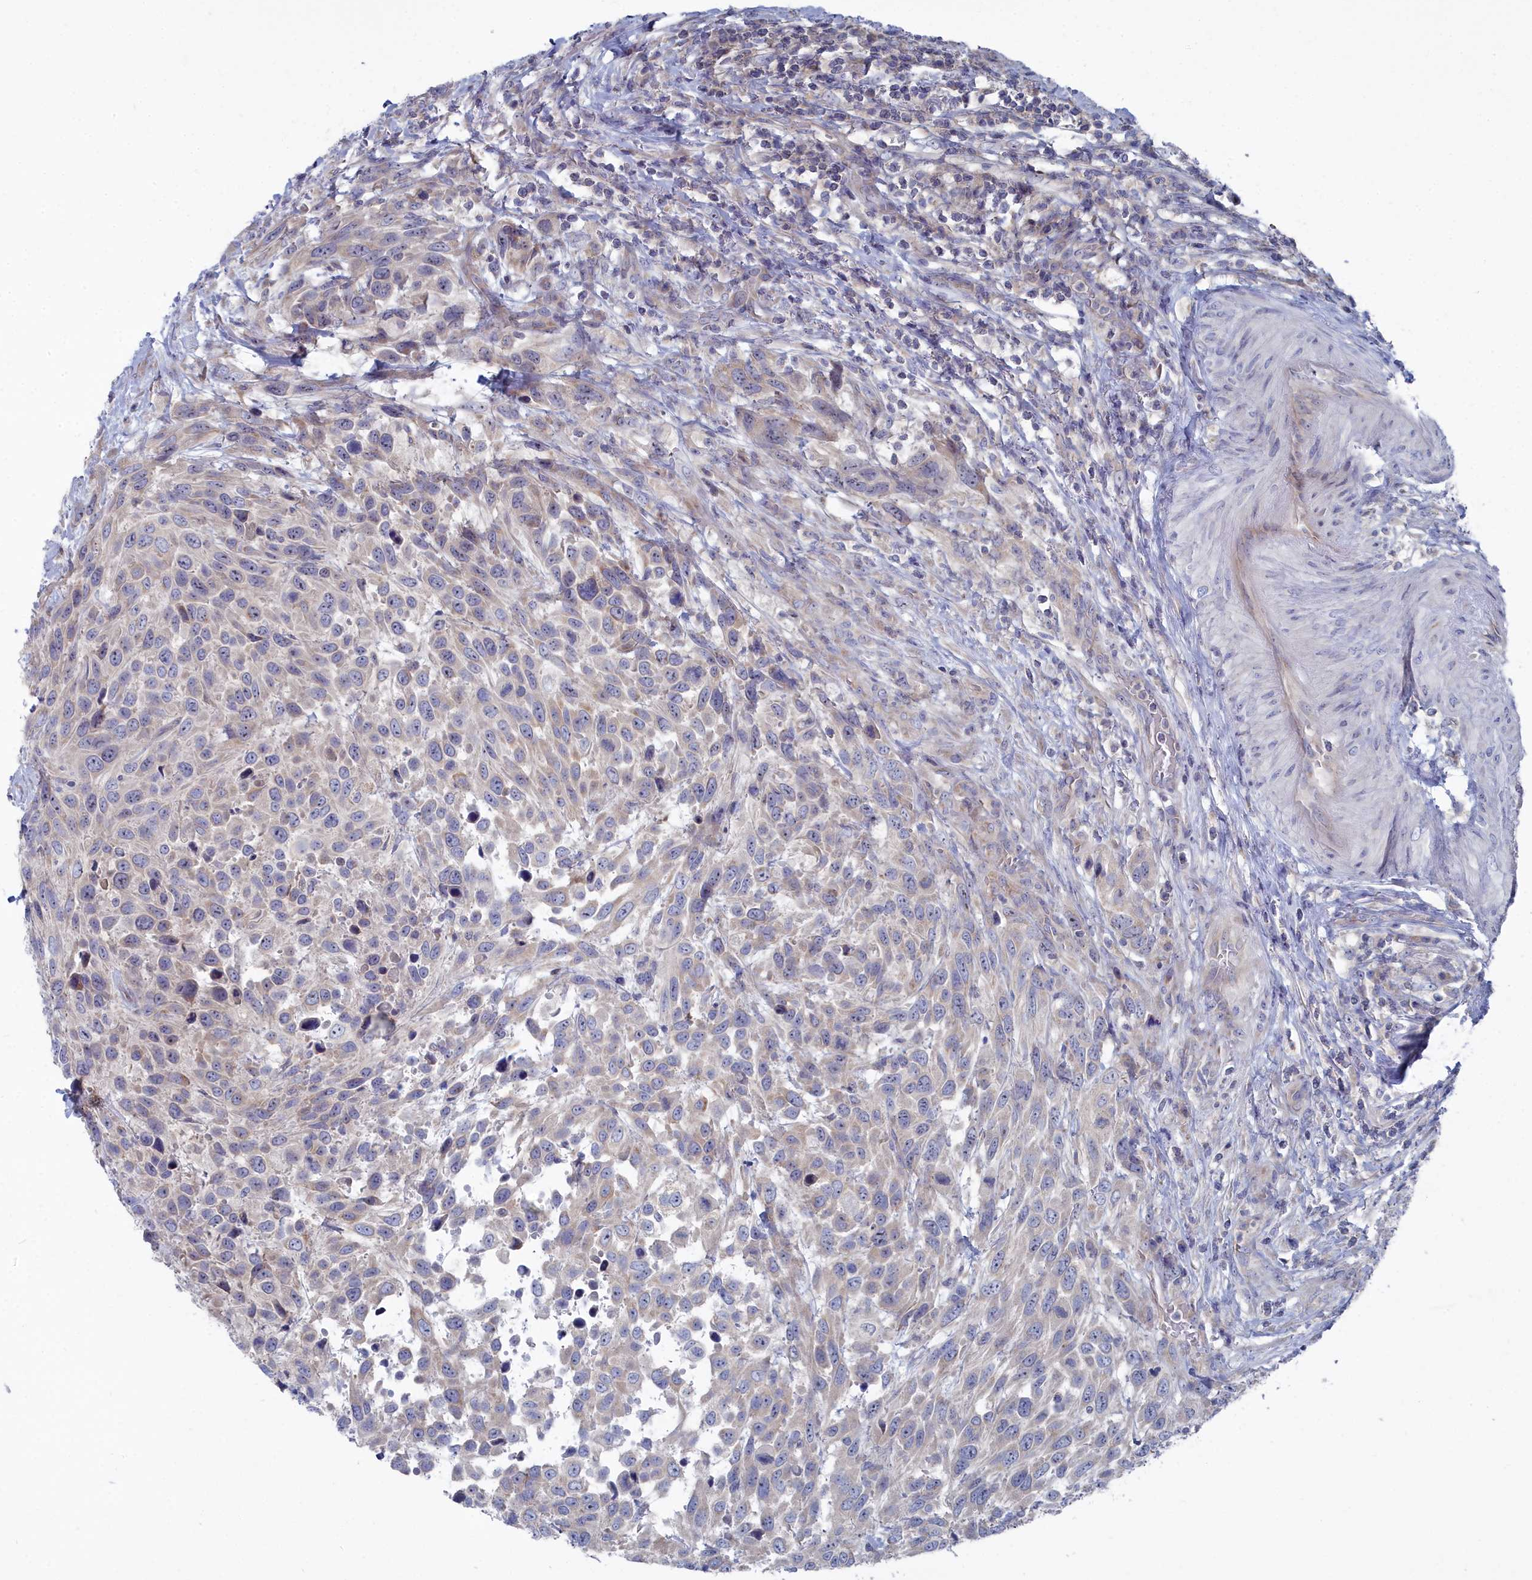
{"staining": {"intensity": "weak", "quantity": "<25%", "location": "cytoplasmic/membranous"}, "tissue": "urothelial cancer", "cell_type": "Tumor cells", "image_type": "cancer", "snomed": [{"axis": "morphology", "description": "Urothelial carcinoma, High grade"}, {"axis": "topography", "description": "Urinary bladder"}], "caption": "Tumor cells show no significant expression in urothelial cancer. (Brightfield microscopy of DAB IHC at high magnification).", "gene": "CCDC149", "patient": {"sex": "female", "age": 70}}